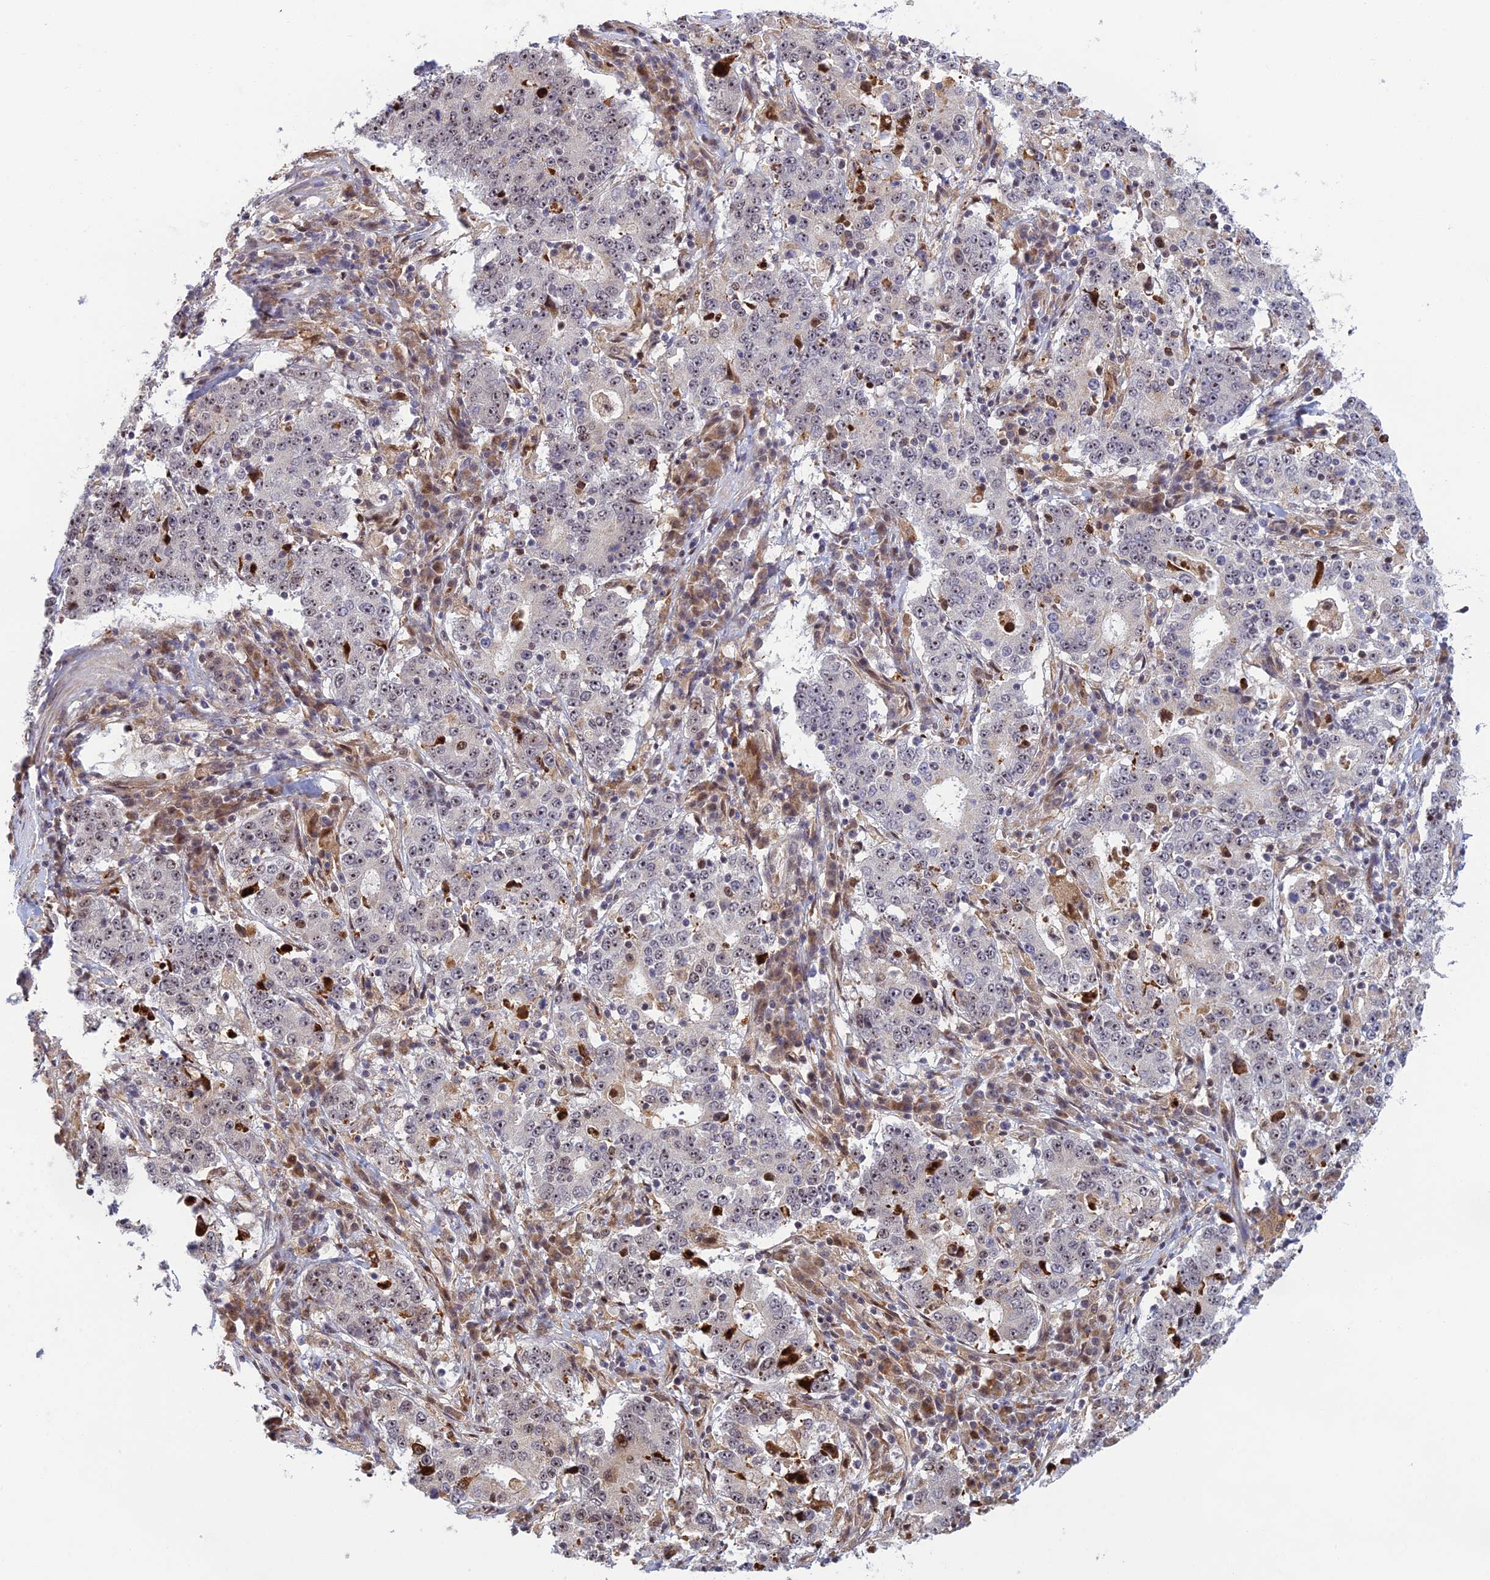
{"staining": {"intensity": "negative", "quantity": "none", "location": "none"}, "tissue": "stomach cancer", "cell_type": "Tumor cells", "image_type": "cancer", "snomed": [{"axis": "morphology", "description": "Adenocarcinoma, NOS"}, {"axis": "topography", "description": "Stomach"}], "caption": "IHC micrograph of neoplastic tissue: human stomach cancer (adenocarcinoma) stained with DAB reveals no significant protein expression in tumor cells.", "gene": "UFSP2", "patient": {"sex": "male", "age": 59}}